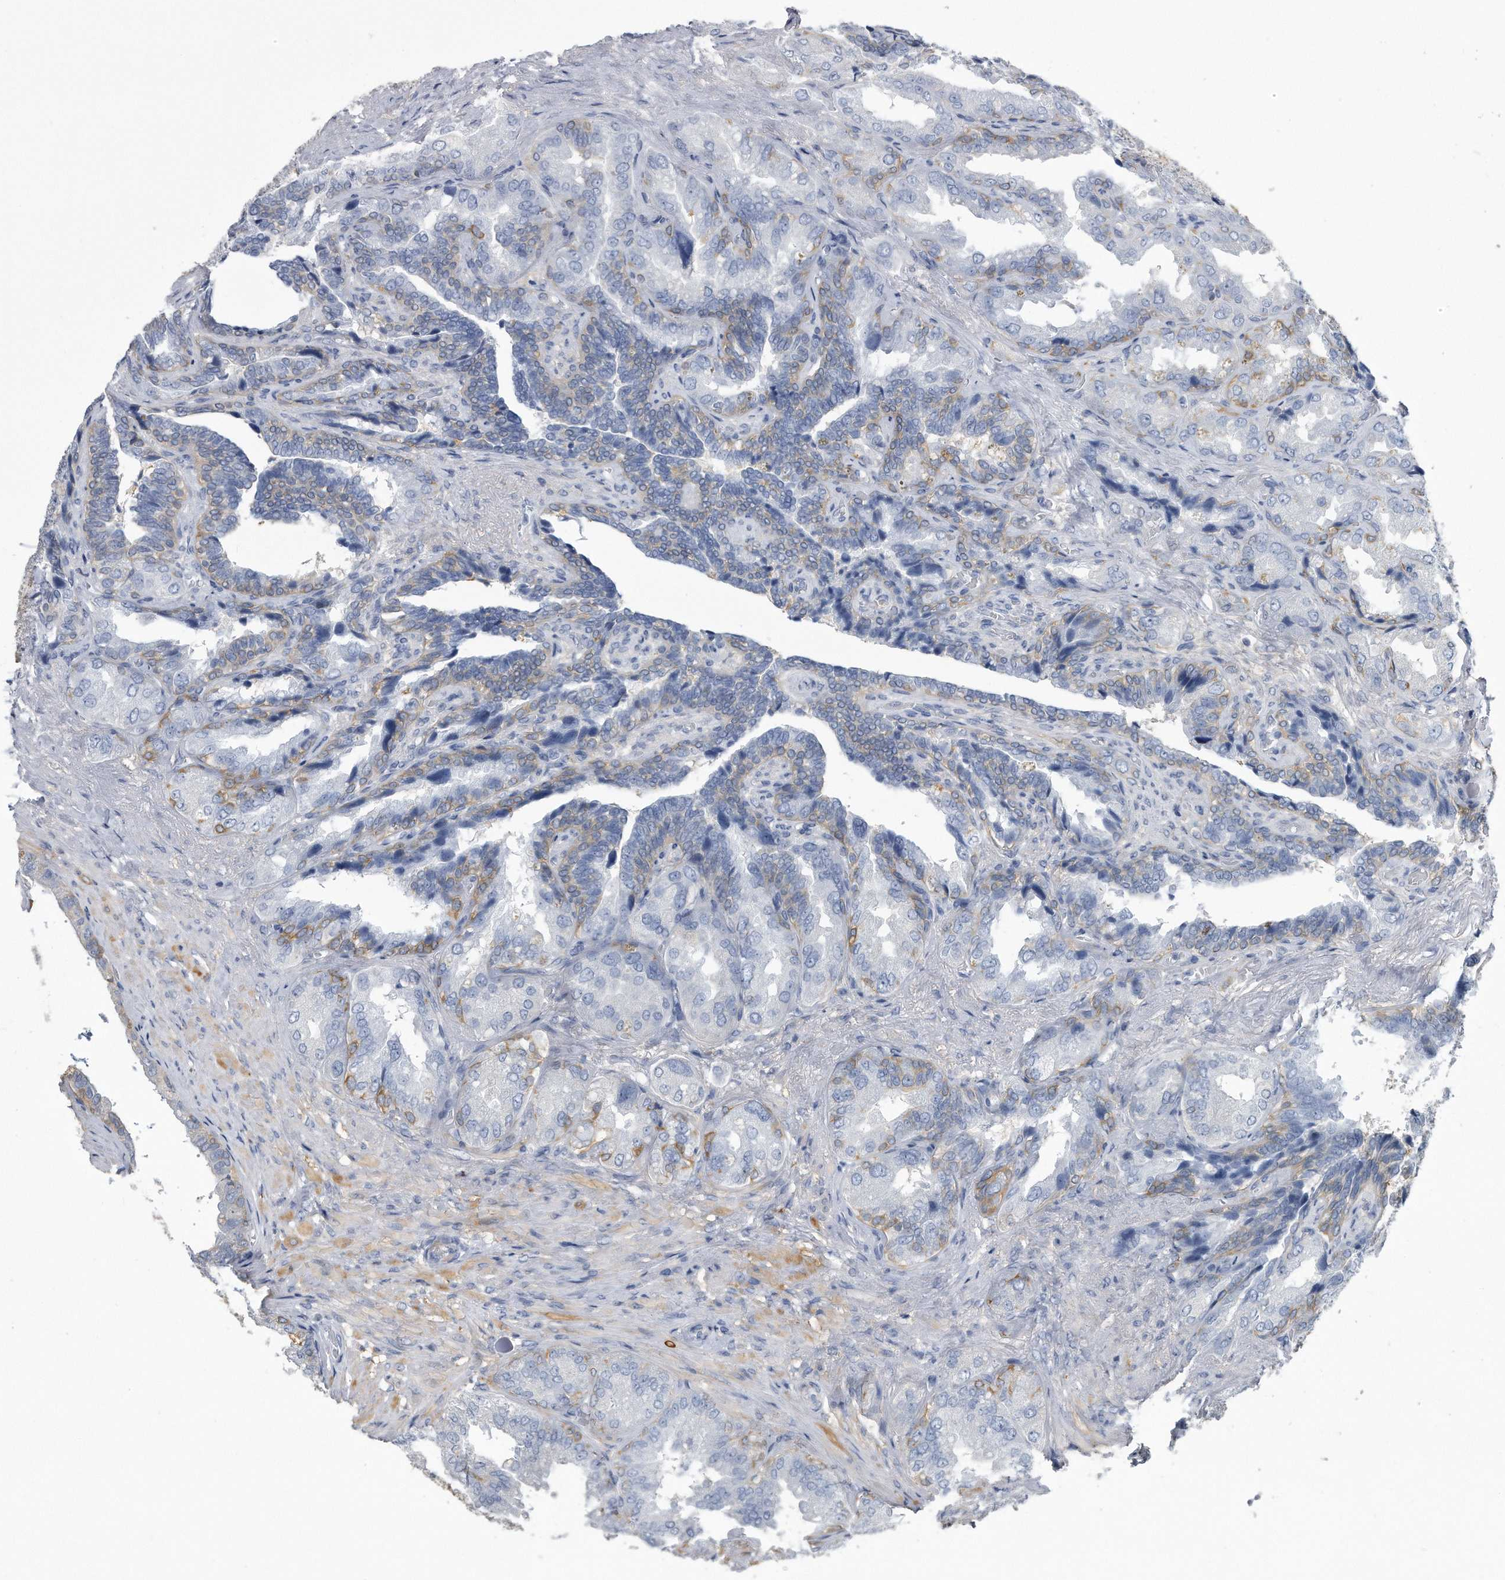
{"staining": {"intensity": "negative", "quantity": "none", "location": "none"}, "tissue": "seminal vesicle", "cell_type": "Glandular cells", "image_type": "normal", "snomed": [{"axis": "morphology", "description": "Normal tissue, NOS"}, {"axis": "topography", "description": "Seminal veicle"}, {"axis": "topography", "description": "Peripheral nerve tissue"}], "caption": "The immunohistochemistry (IHC) image has no significant positivity in glandular cells of seminal vesicle.", "gene": "PYGB", "patient": {"sex": "male", "age": 63}}